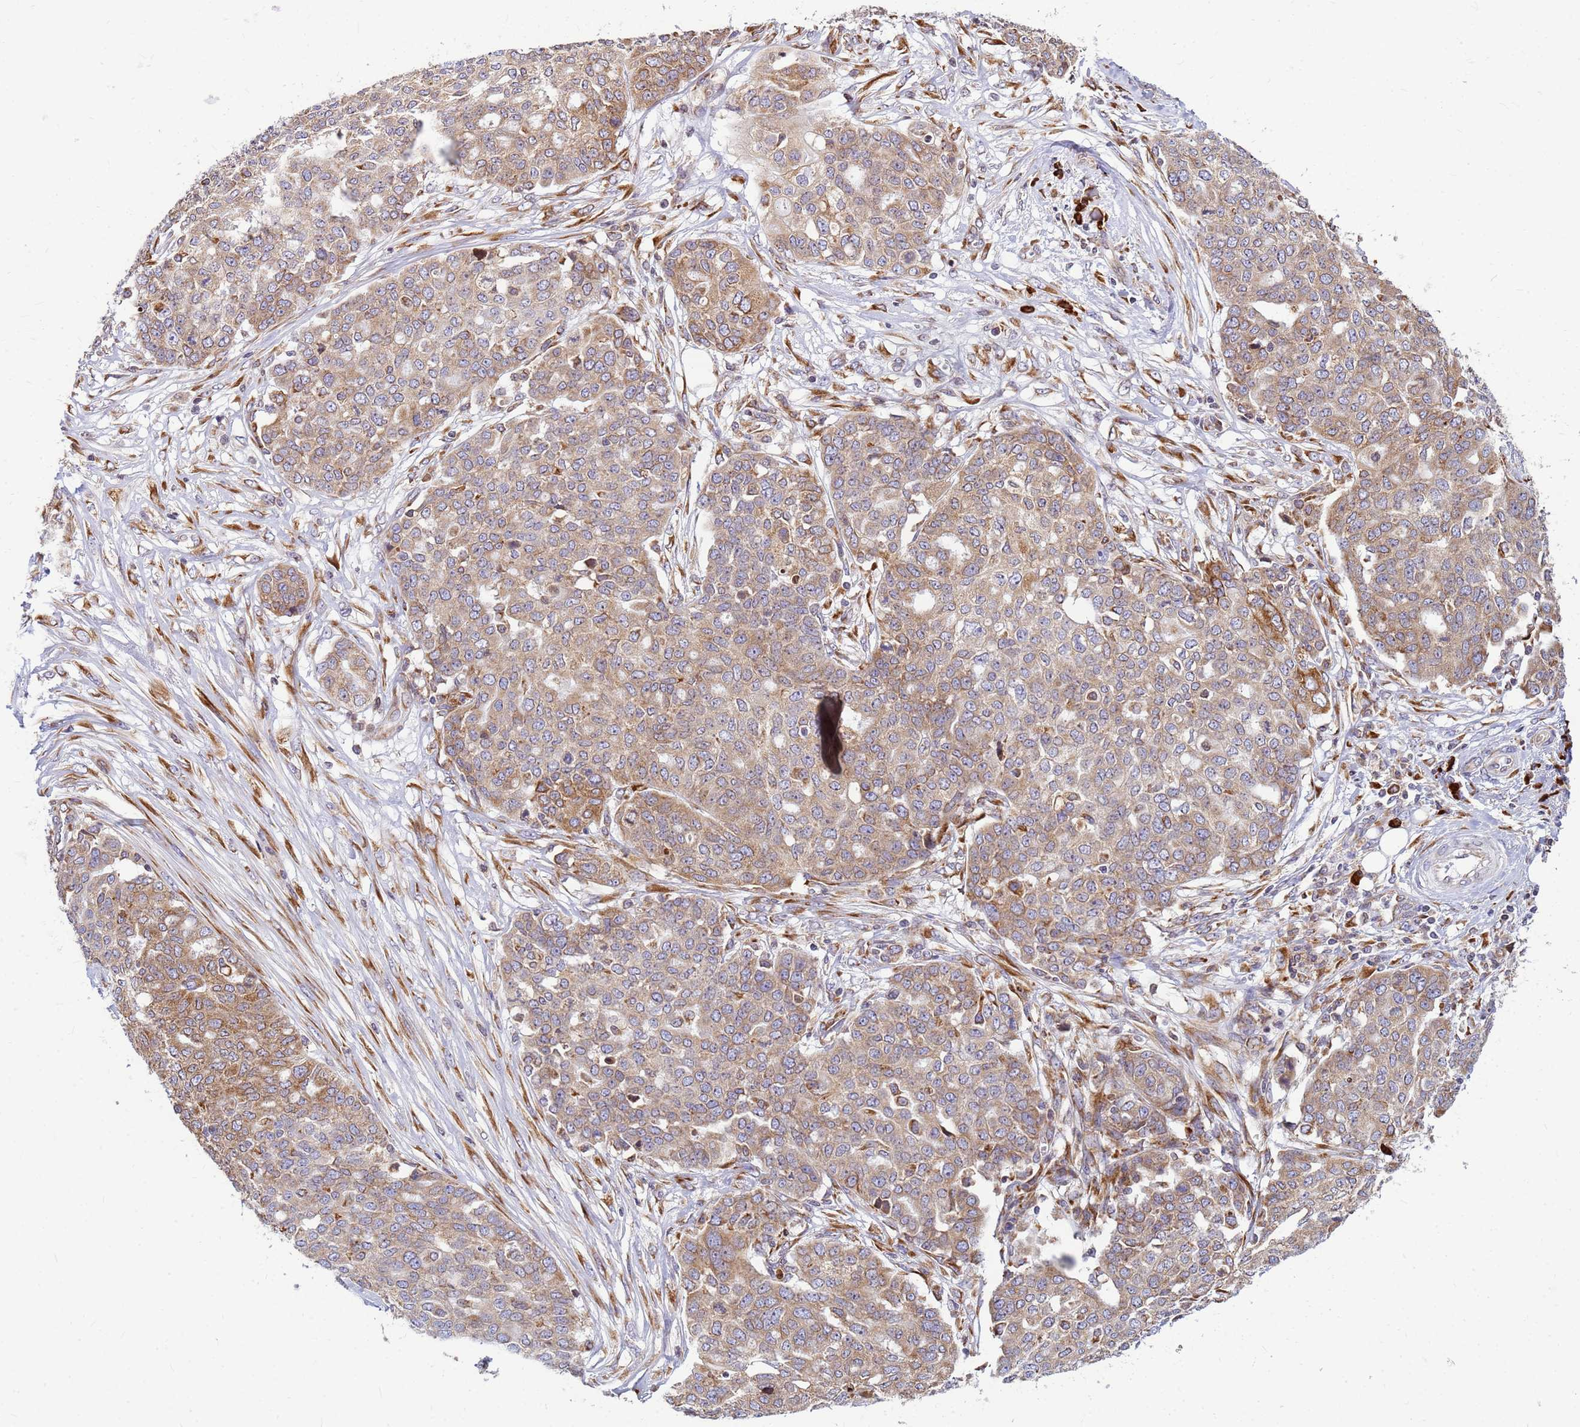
{"staining": {"intensity": "moderate", "quantity": ">75%", "location": "cytoplasmic/membranous"}, "tissue": "ovarian cancer", "cell_type": "Tumor cells", "image_type": "cancer", "snomed": [{"axis": "morphology", "description": "Cystadenocarcinoma, serous, NOS"}, {"axis": "topography", "description": "Soft tissue"}, {"axis": "topography", "description": "Ovary"}], "caption": "Immunohistochemistry (IHC) histopathology image of neoplastic tissue: human ovarian cancer (serous cystadenocarcinoma) stained using immunohistochemistry shows medium levels of moderate protein expression localized specifically in the cytoplasmic/membranous of tumor cells, appearing as a cytoplasmic/membranous brown color.", "gene": "SSR4", "patient": {"sex": "female", "age": 57}}